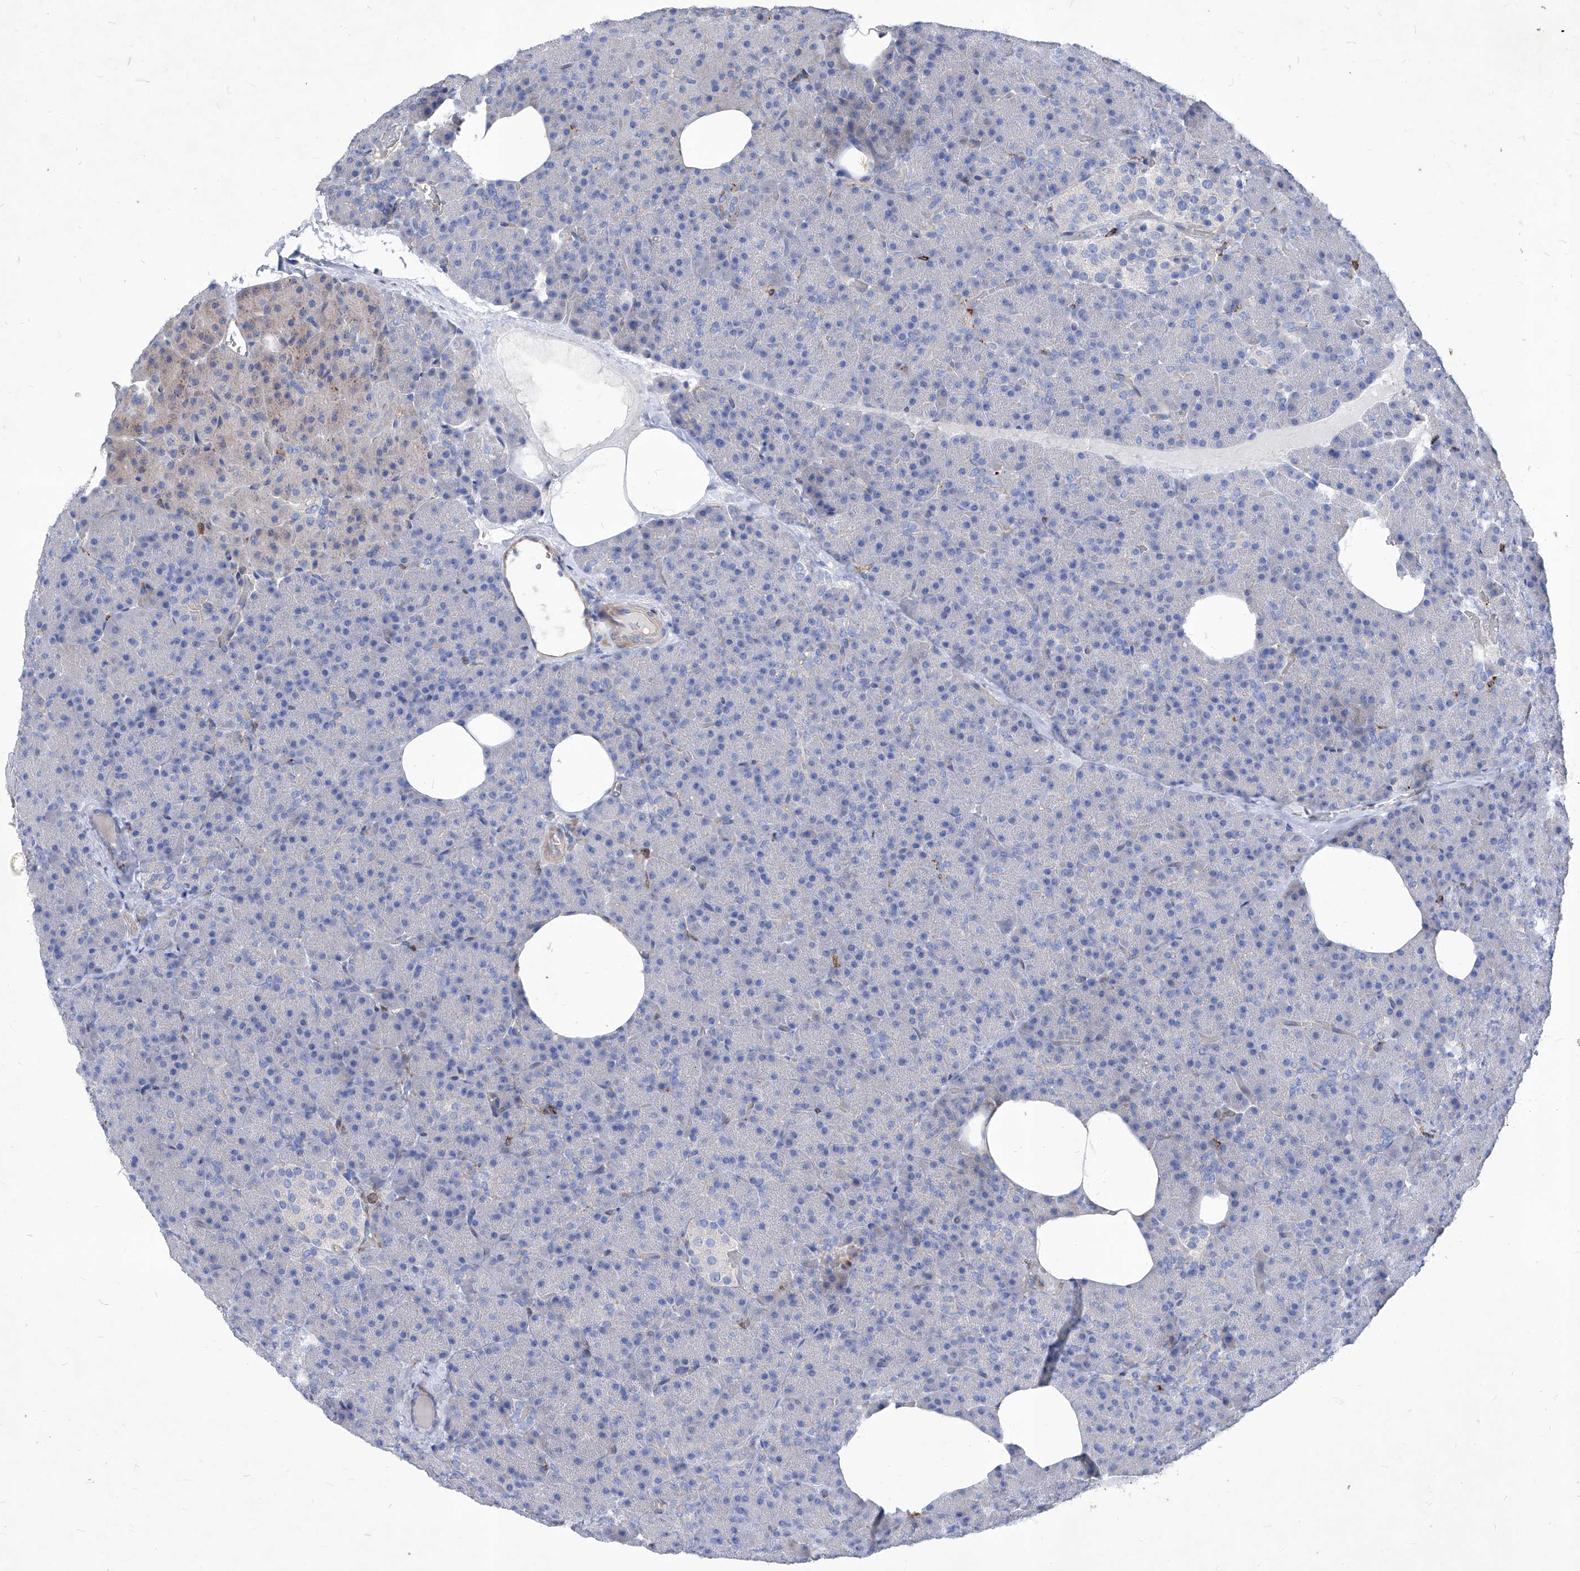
{"staining": {"intensity": "negative", "quantity": "none", "location": "none"}, "tissue": "pancreas", "cell_type": "Exocrine glandular cells", "image_type": "normal", "snomed": [{"axis": "morphology", "description": "Normal tissue, NOS"}, {"axis": "morphology", "description": "Carcinoid, malignant, NOS"}, {"axis": "topography", "description": "Pancreas"}], "caption": "A high-resolution image shows IHC staining of benign pancreas, which reveals no significant expression in exocrine glandular cells. Brightfield microscopy of immunohistochemistry (IHC) stained with DAB (3,3'-diaminobenzidine) (brown) and hematoxylin (blue), captured at high magnification.", "gene": "UBOX5", "patient": {"sex": "female", "age": 35}}